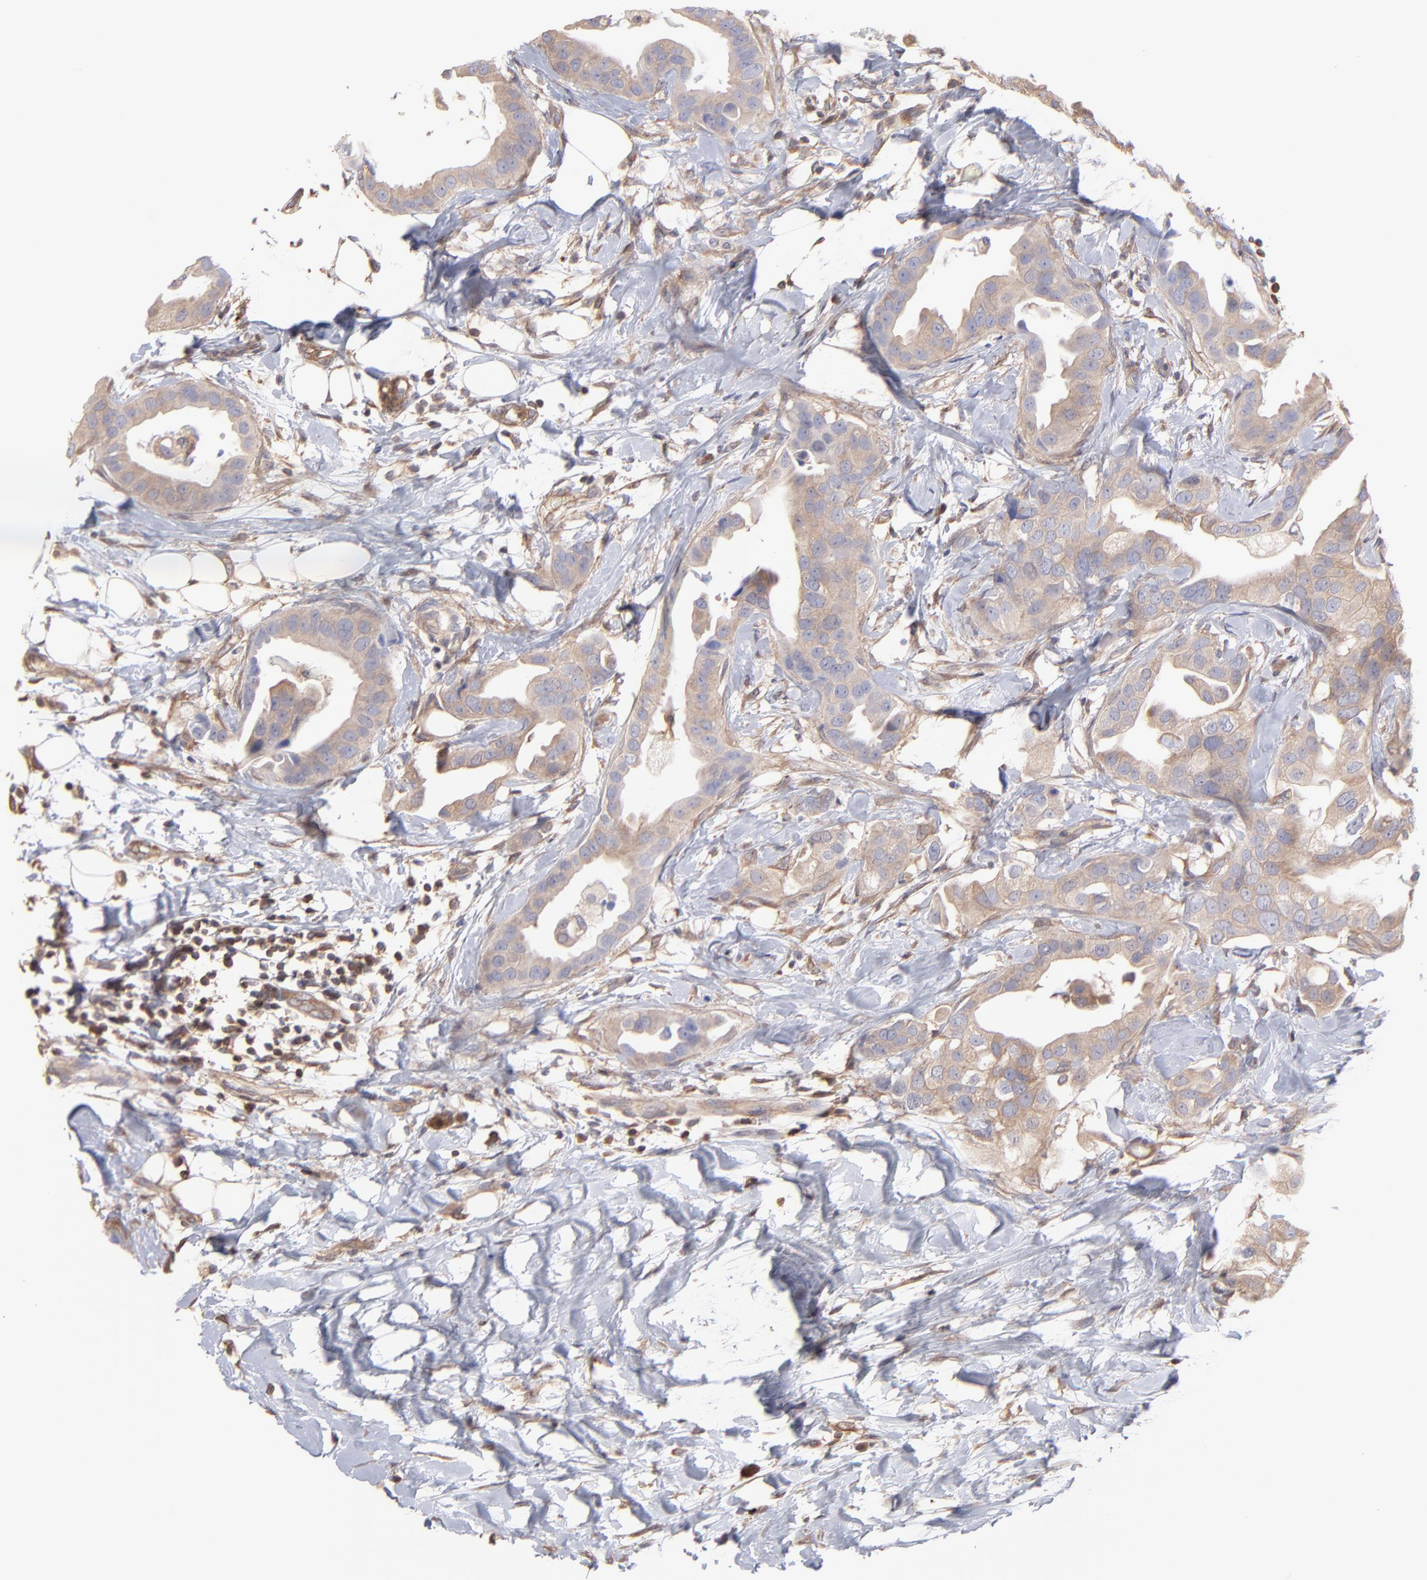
{"staining": {"intensity": "moderate", "quantity": ">75%", "location": "cytoplasmic/membranous"}, "tissue": "breast cancer", "cell_type": "Tumor cells", "image_type": "cancer", "snomed": [{"axis": "morphology", "description": "Duct carcinoma"}, {"axis": "topography", "description": "Breast"}], "caption": "Tumor cells exhibit moderate cytoplasmic/membranous staining in about >75% of cells in breast cancer (intraductal carcinoma). (IHC, brightfield microscopy, high magnification).", "gene": "MAP2K2", "patient": {"sex": "female", "age": 40}}